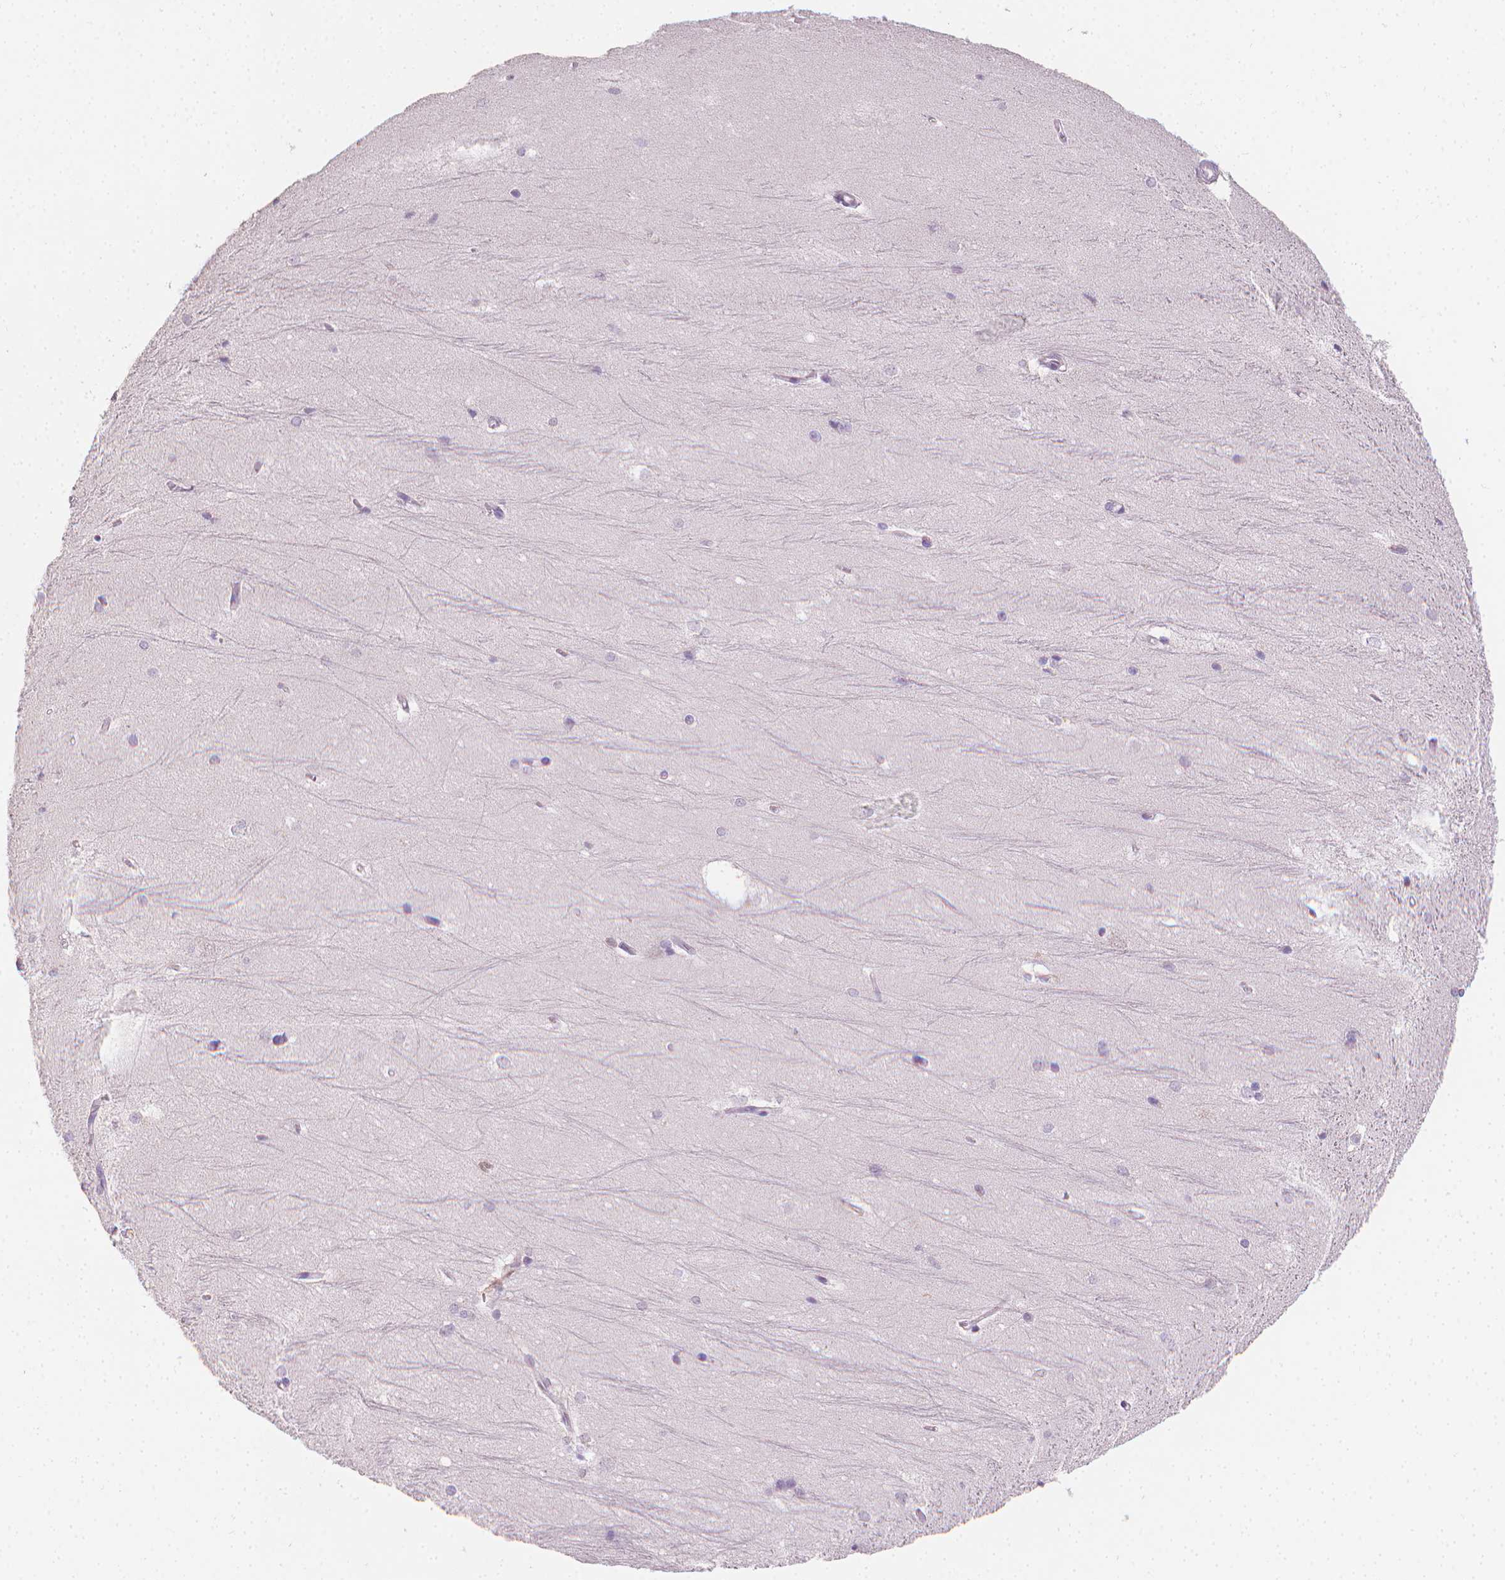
{"staining": {"intensity": "negative", "quantity": "none", "location": "none"}, "tissue": "hippocampus", "cell_type": "Glial cells", "image_type": "normal", "snomed": [{"axis": "morphology", "description": "Normal tissue, NOS"}, {"axis": "topography", "description": "Cerebral cortex"}, {"axis": "topography", "description": "Hippocampus"}], "caption": "IHC of unremarkable hippocampus shows no positivity in glial cells.", "gene": "TNFAIP2", "patient": {"sex": "female", "age": 19}}